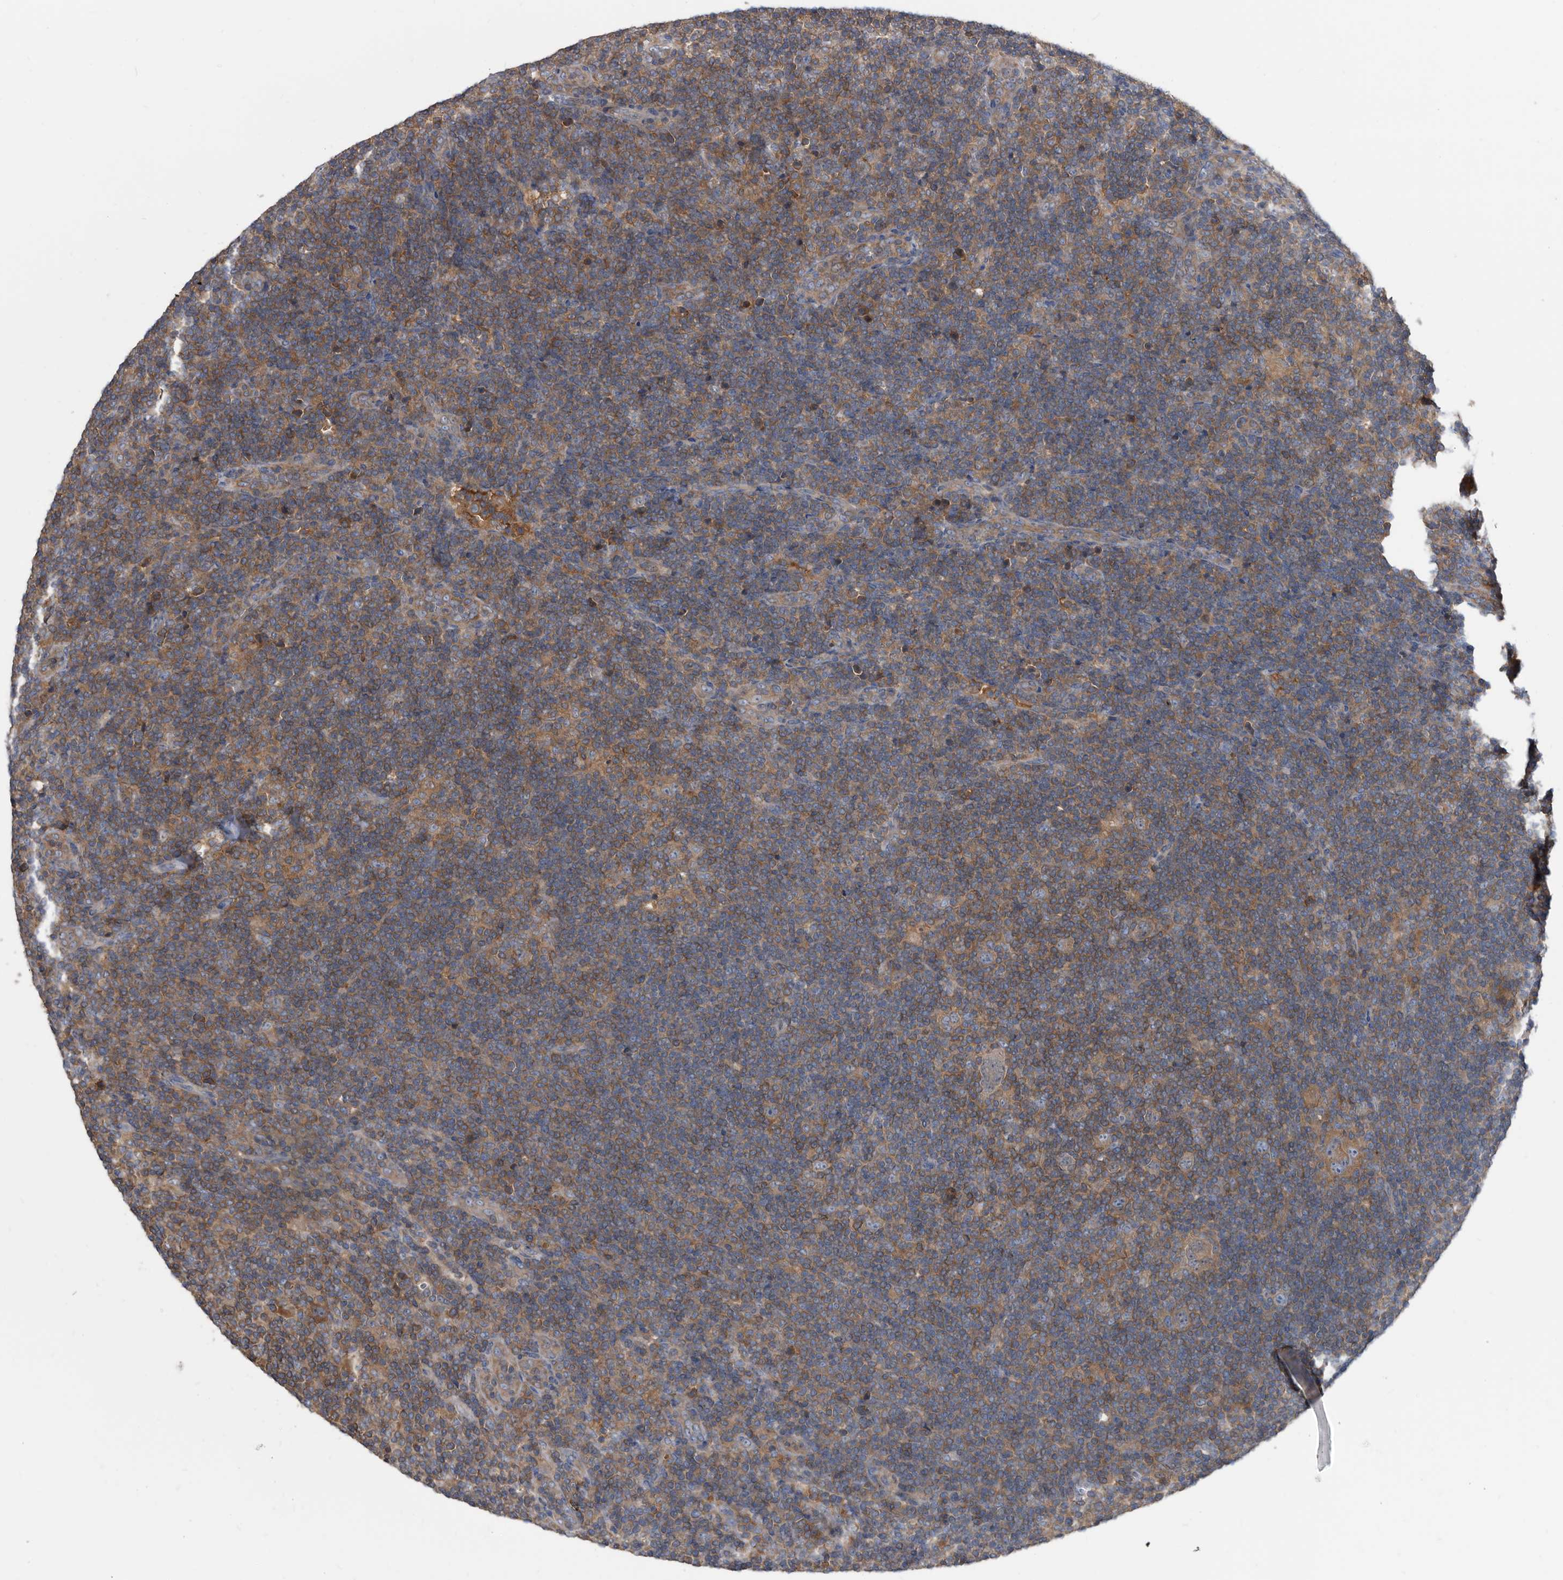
{"staining": {"intensity": "weak", "quantity": ">75%", "location": "cytoplasmic/membranous"}, "tissue": "lymphoma", "cell_type": "Tumor cells", "image_type": "cancer", "snomed": [{"axis": "morphology", "description": "Hodgkin's disease, NOS"}, {"axis": "topography", "description": "Lymph node"}], "caption": "Protein analysis of Hodgkin's disease tissue exhibits weak cytoplasmic/membranous positivity in about >75% of tumor cells.", "gene": "APEH", "patient": {"sex": "female", "age": 57}}